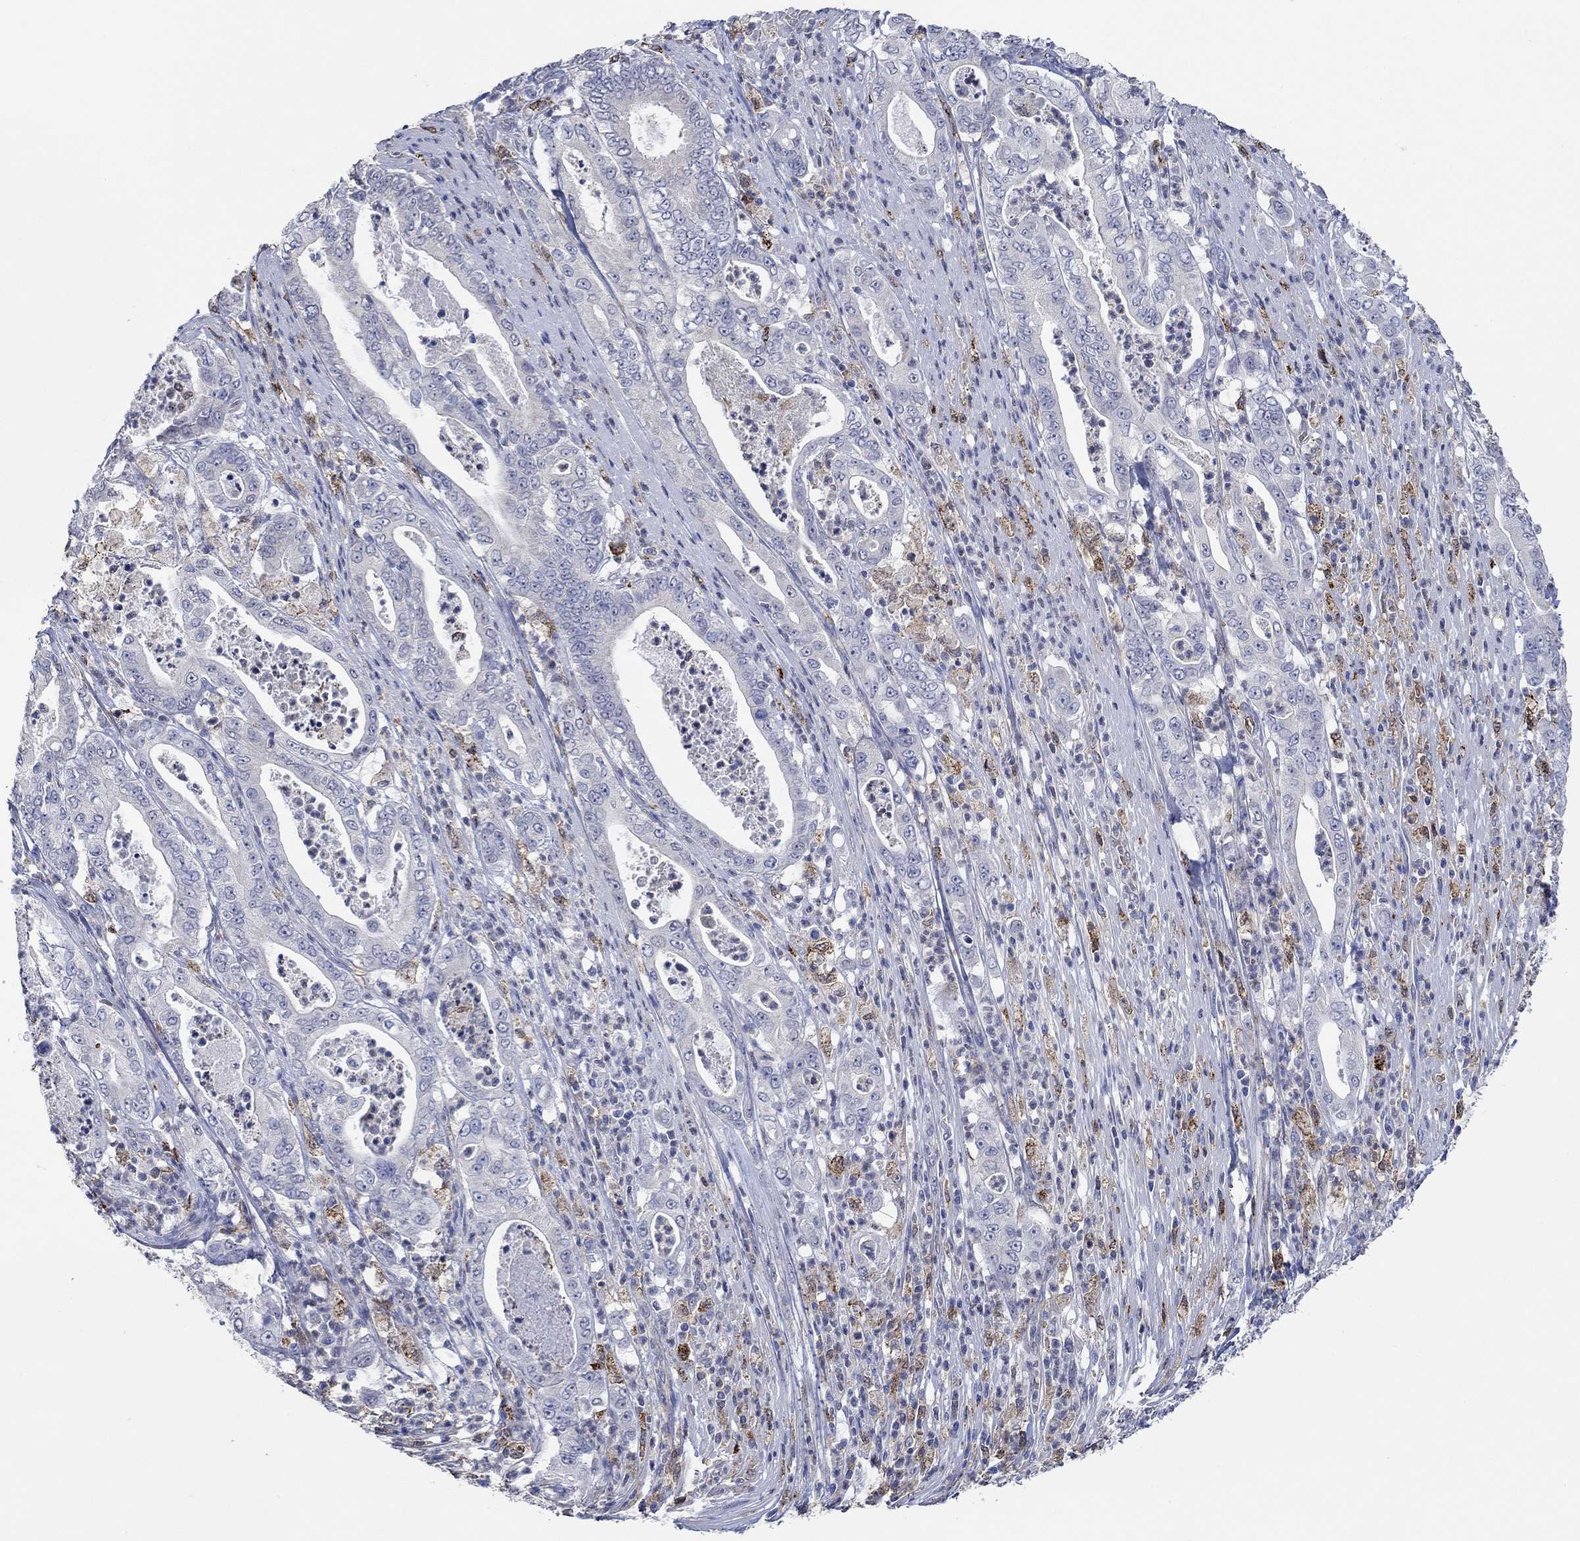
{"staining": {"intensity": "negative", "quantity": "none", "location": "none"}, "tissue": "pancreatic cancer", "cell_type": "Tumor cells", "image_type": "cancer", "snomed": [{"axis": "morphology", "description": "Adenocarcinoma, NOS"}, {"axis": "topography", "description": "Pancreas"}], "caption": "High power microscopy image of an immunohistochemistry image of adenocarcinoma (pancreatic), revealing no significant positivity in tumor cells.", "gene": "MPP1", "patient": {"sex": "male", "age": 71}}